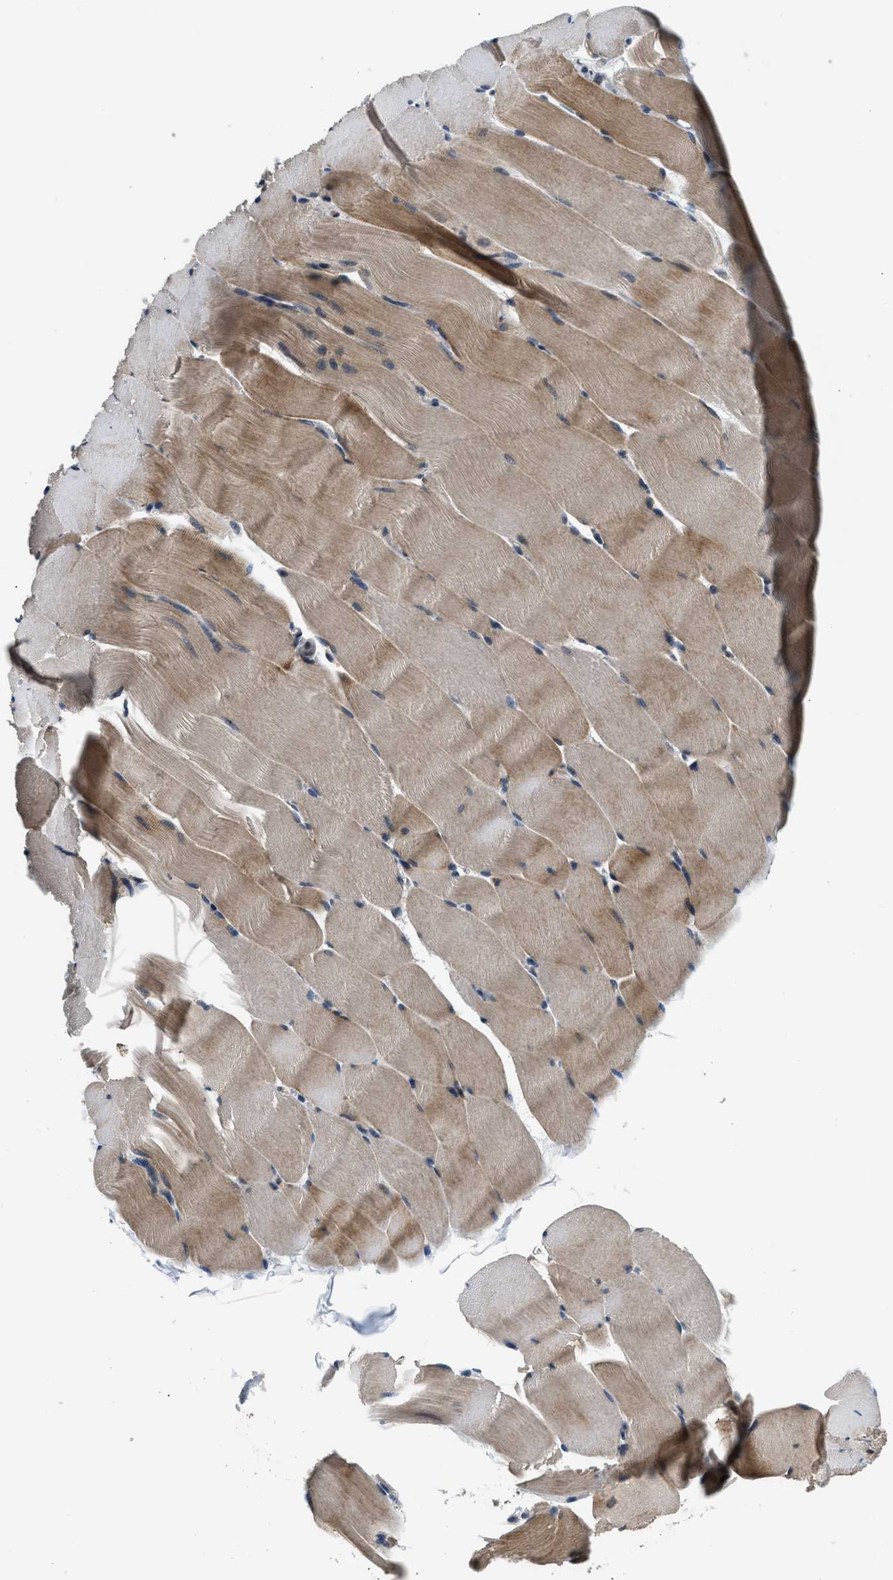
{"staining": {"intensity": "moderate", "quantity": ">75%", "location": "cytoplasmic/membranous"}, "tissue": "skeletal muscle", "cell_type": "Myocytes", "image_type": "normal", "snomed": [{"axis": "morphology", "description": "Normal tissue, NOS"}, {"axis": "topography", "description": "Skeletal muscle"}], "caption": "Skeletal muscle stained for a protein (brown) shows moderate cytoplasmic/membranous positive staining in approximately >75% of myocytes.", "gene": "MTMR1", "patient": {"sex": "male", "age": 62}}